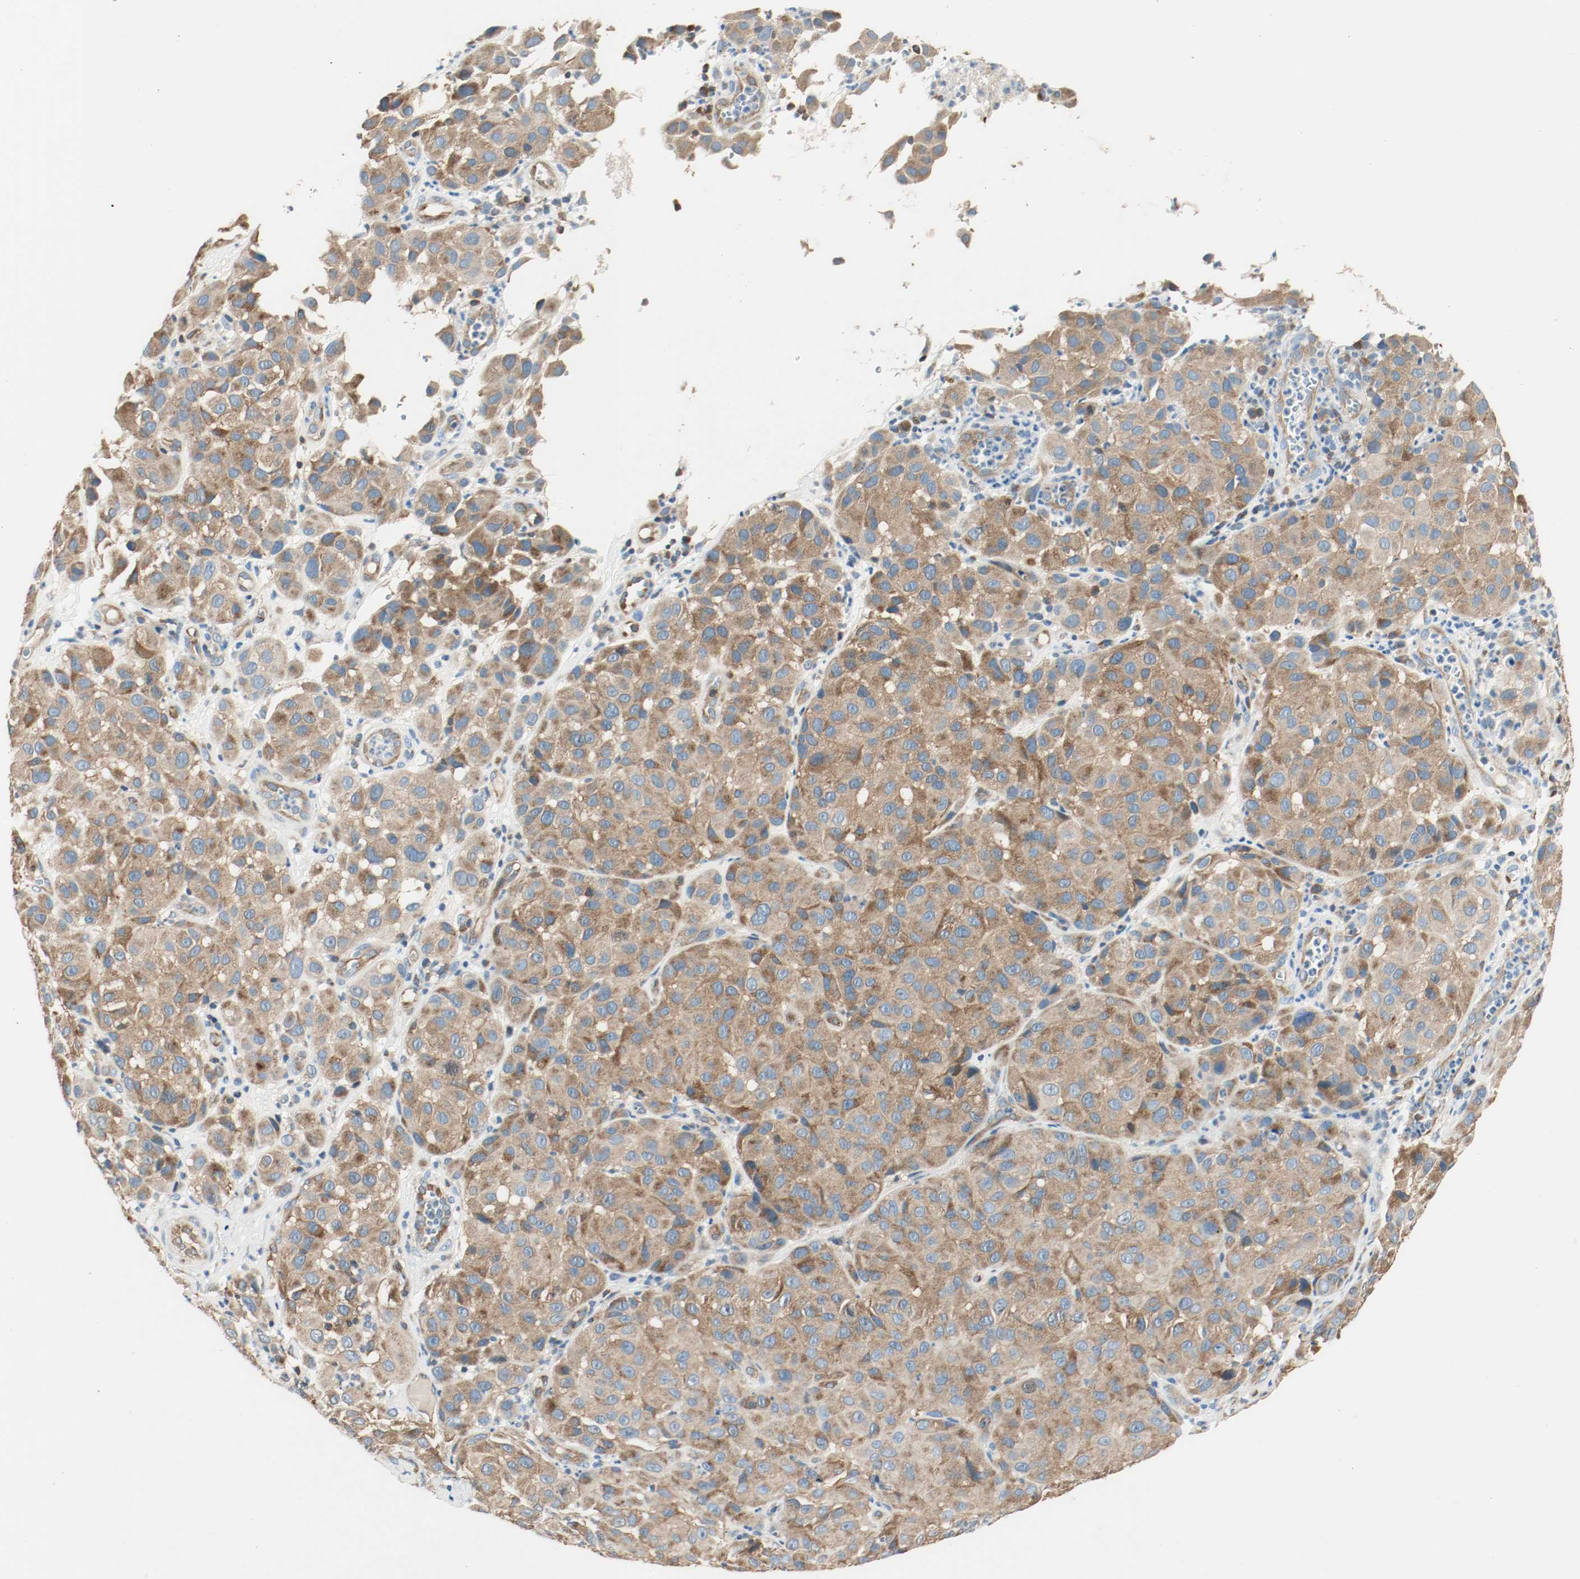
{"staining": {"intensity": "moderate", "quantity": ">75%", "location": "cytoplasmic/membranous"}, "tissue": "melanoma", "cell_type": "Tumor cells", "image_type": "cancer", "snomed": [{"axis": "morphology", "description": "Malignant melanoma, NOS"}, {"axis": "topography", "description": "Skin"}], "caption": "Brown immunohistochemical staining in melanoma demonstrates moderate cytoplasmic/membranous expression in about >75% of tumor cells. (DAB IHC, brown staining for protein, blue staining for nuclei).", "gene": "PLCG1", "patient": {"sex": "female", "age": 21}}